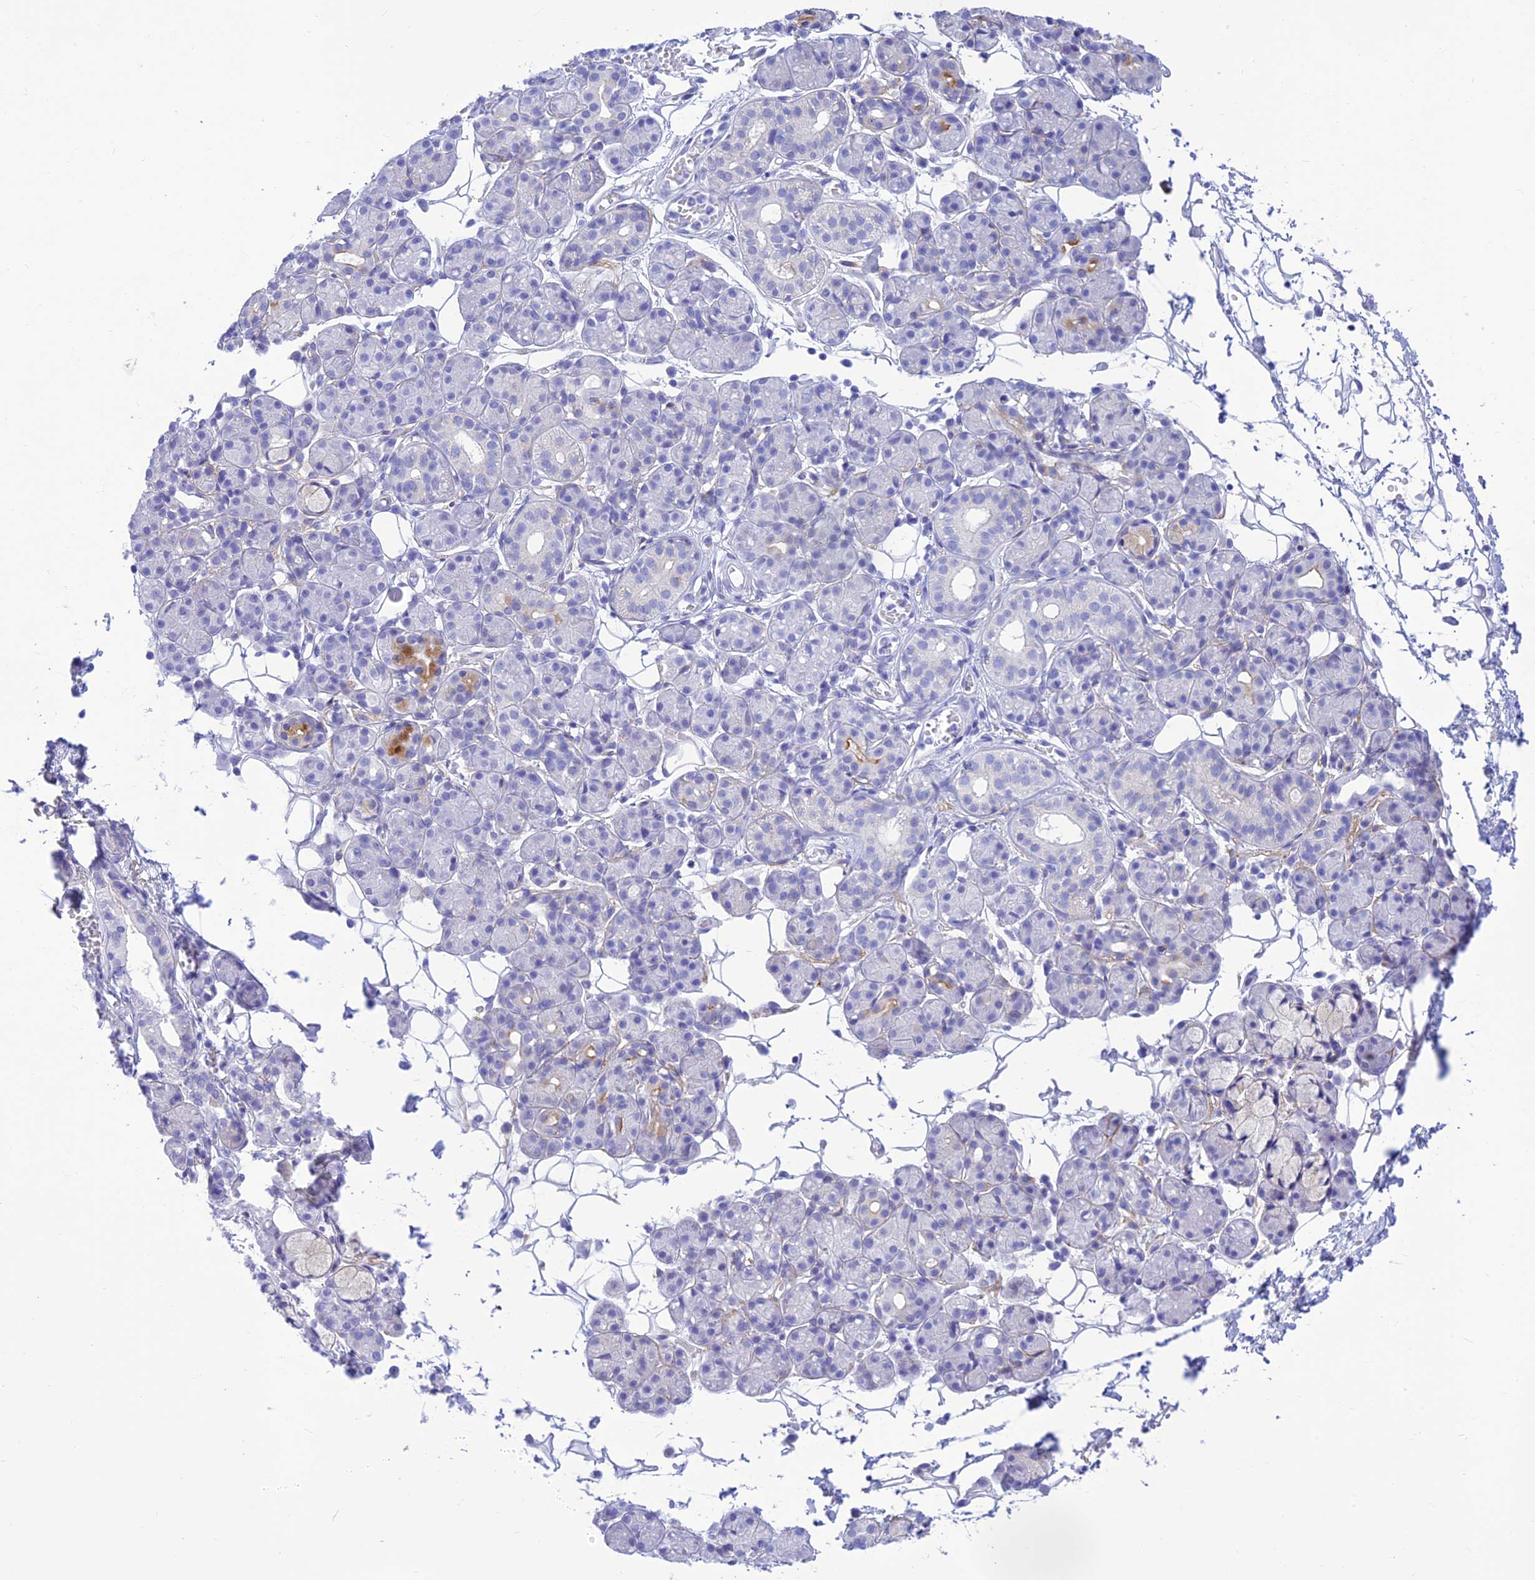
{"staining": {"intensity": "moderate", "quantity": "<25%", "location": "cytoplasmic/membranous"}, "tissue": "salivary gland", "cell_type": "Glandular cells", "image_type": "normal", "snomed": [{"axis": "morphology", "description": "Normal tissue, NOS"}, {"axis": "topography", "description": "Salivary gland"}], "caption": "DAB immunohistochemical staining of benign salivary gland demonstrates moderate cytoplasmic/membranous protein positivity in about <25% of glandular cells. (brown staining indicates protein expression, while blue staining denotes nuclei).", "gene": "PRNP", "patient": {"sex": "male", "age": 63}}